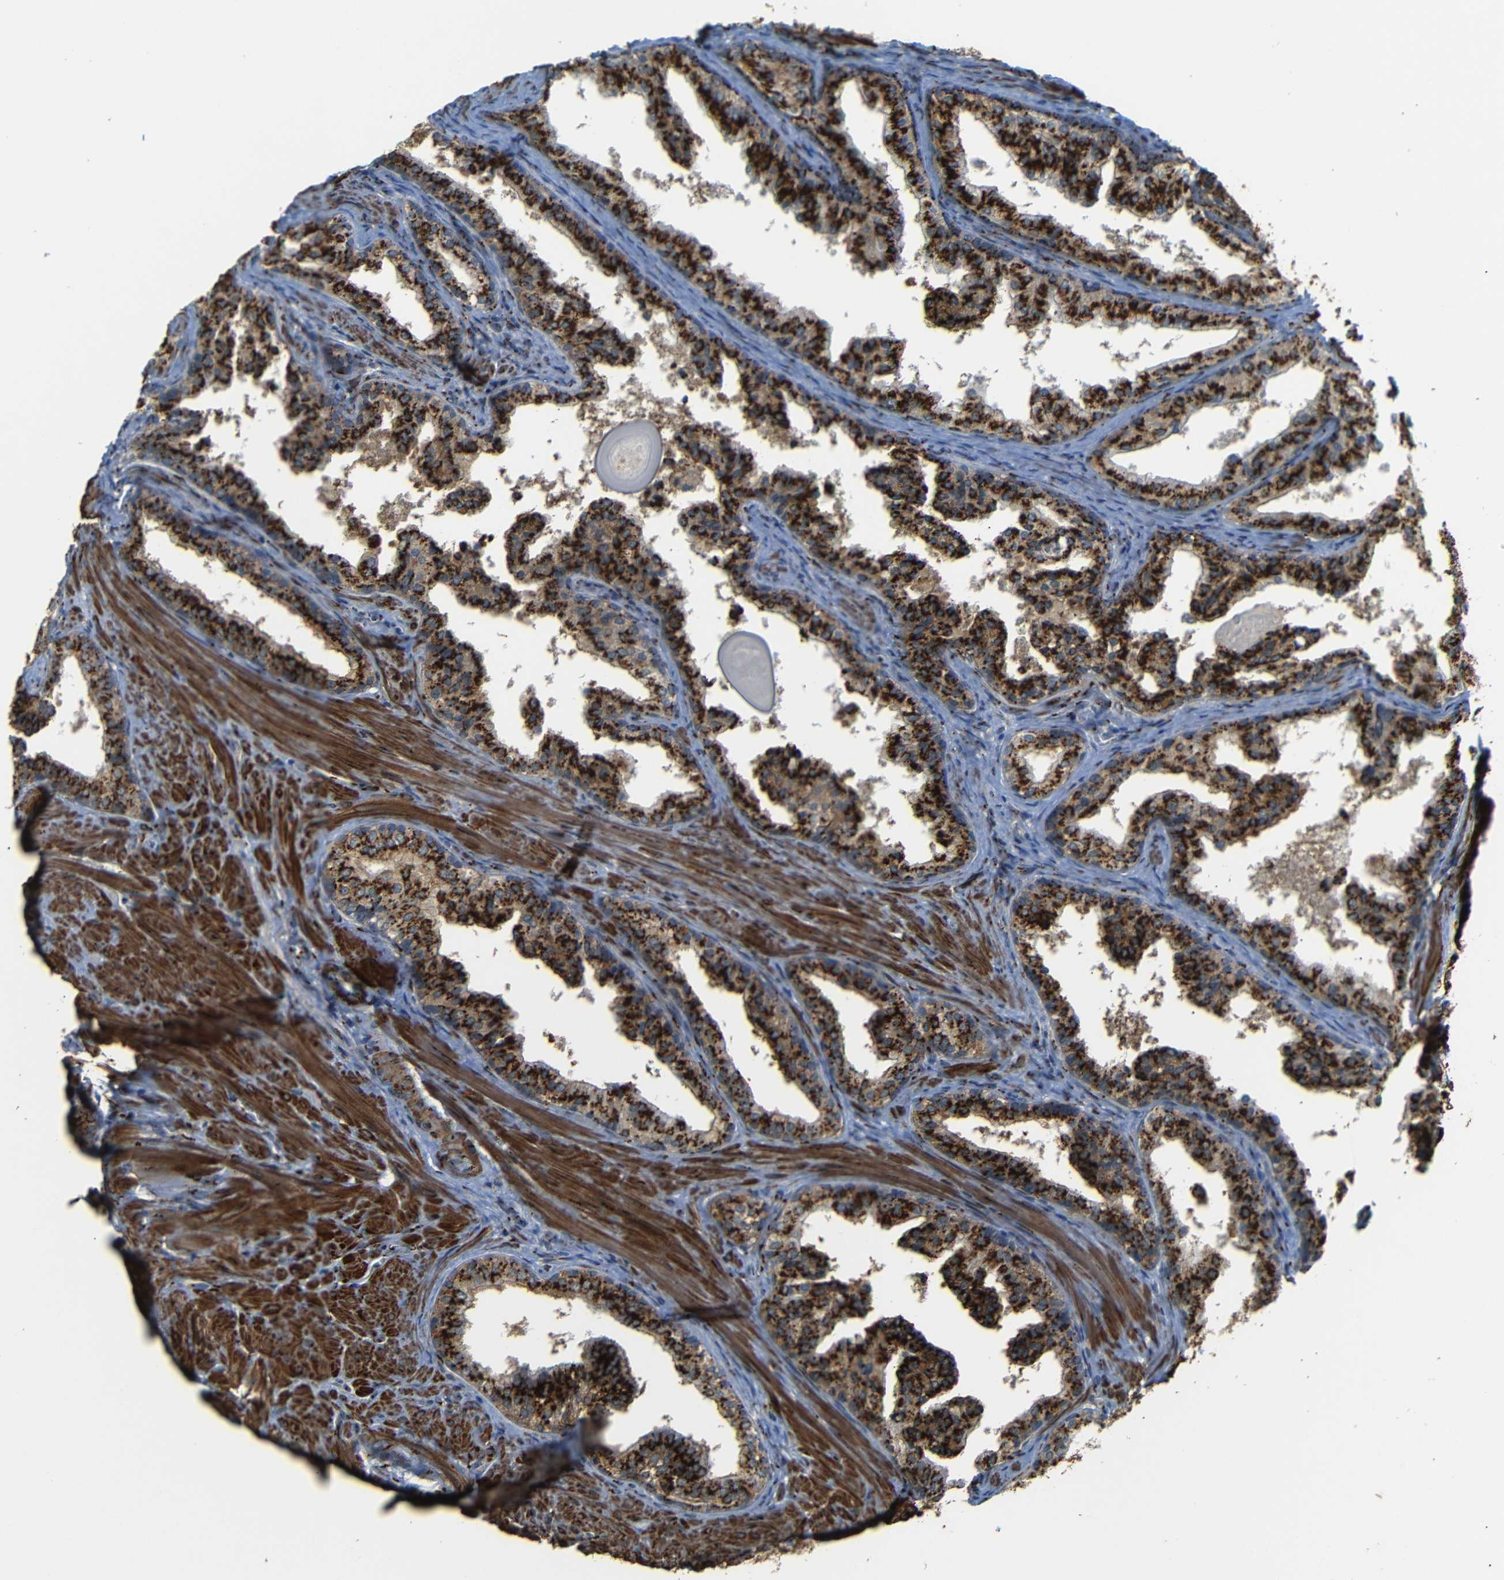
{"staining": {"intensity": "strong", "quantity": ">75%", "location": "cytoplasmic/membranous"}, "tissue": "prostate cancer", "cell_type": "Tumor cells", "image_type": "cancer", "snomed": [{"axis": "morphology", "description": "Adenocarcinoma, Low grade"}, {"axis": "topography", "description": "Prostate"}], "caption": "A high-resolution photomicrograph shows immunohistochemistry staining of prostate adenocarcinoma (low-grade), which displays strong cytoplasmic/membranous staining in approximately >75% of tumor cells. (DAB = brown stain, brightfield microscopy at high magnification).", "gene": "TGOLN2", "patient": {"sex": "male", "age": 60}}